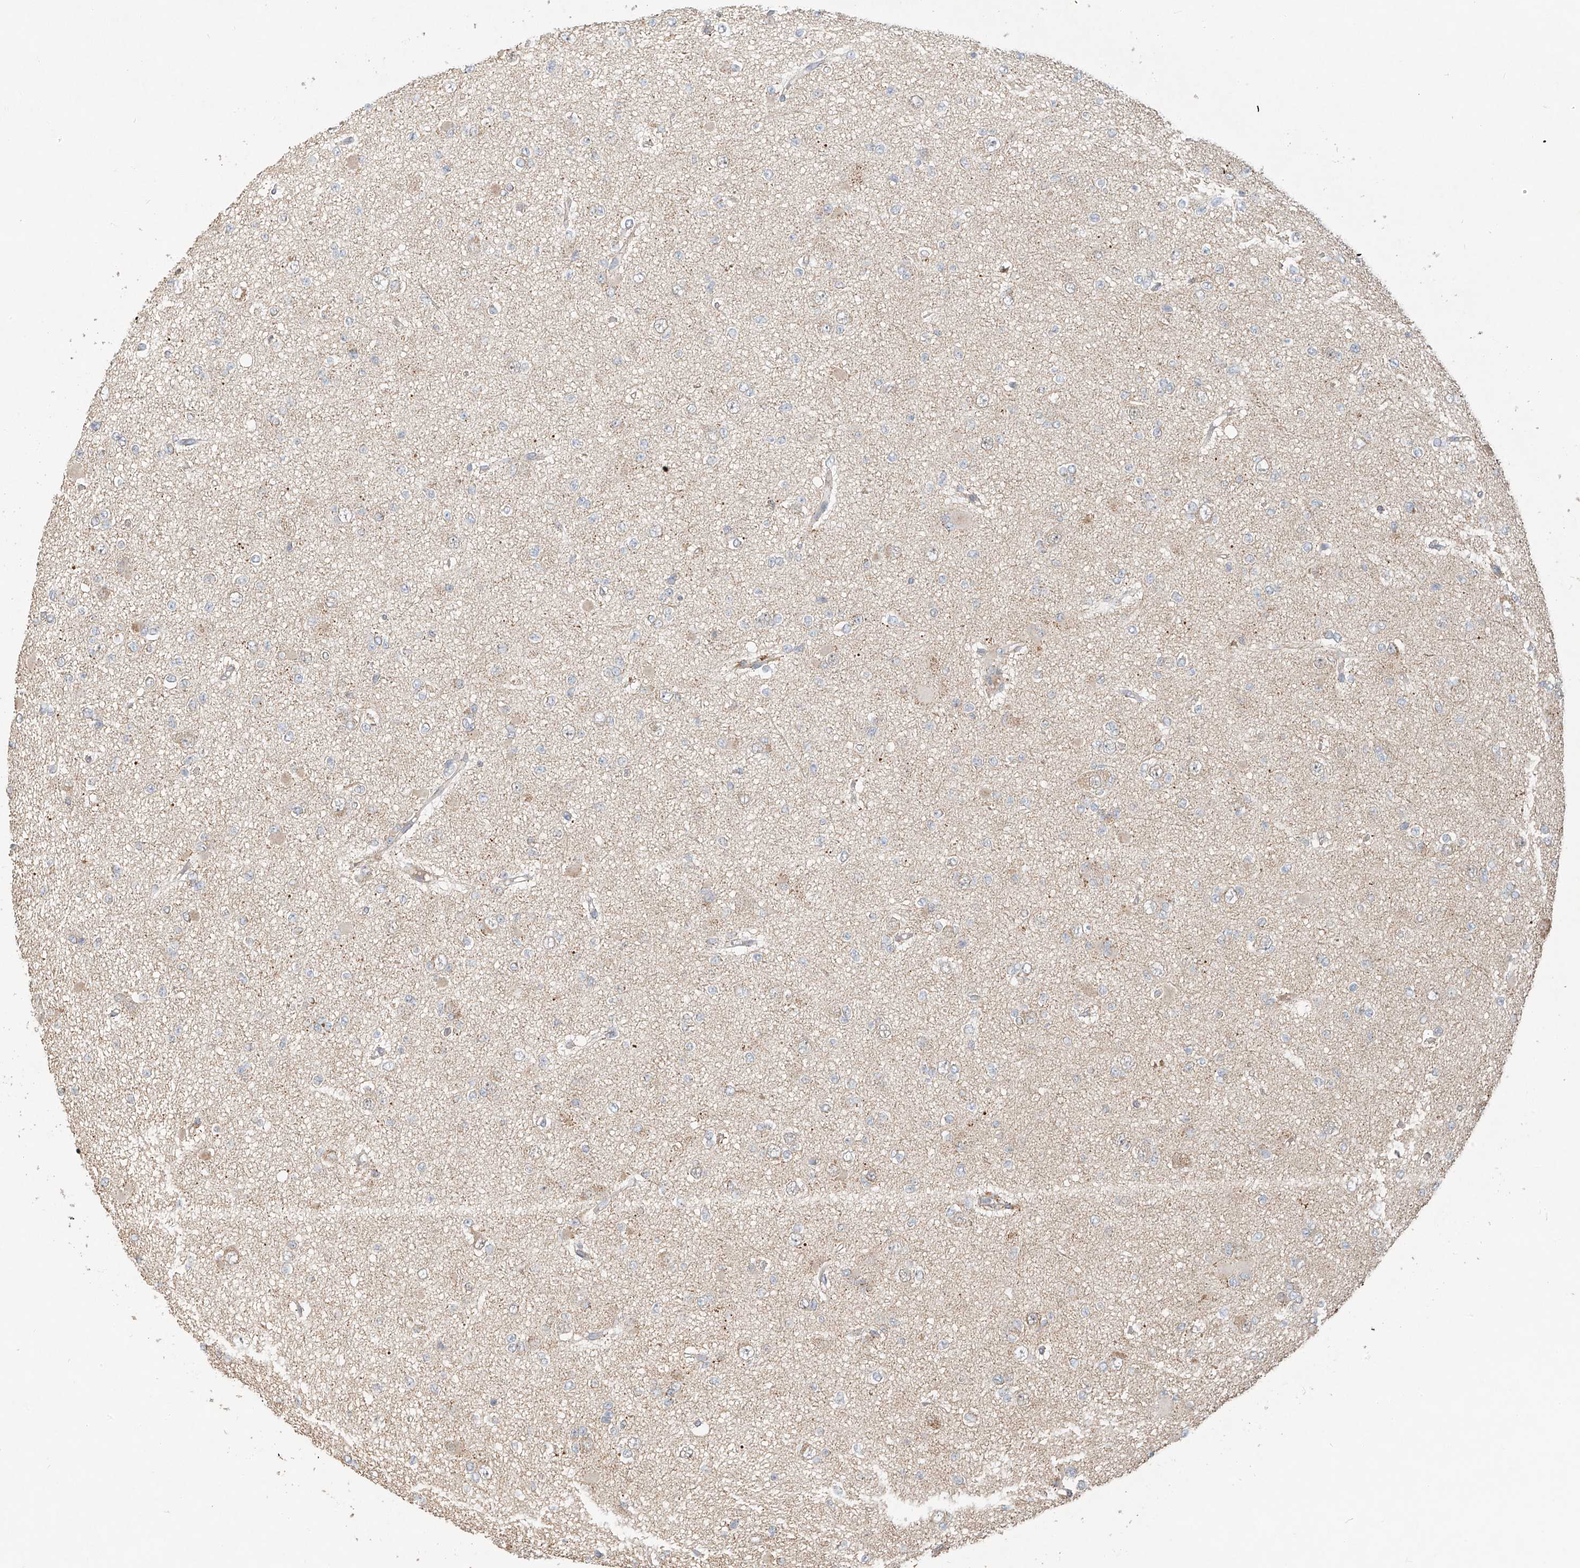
{"staining": {"intensity": "negative", "quantity": "none", "location": "none"}, "tissue": "glioma", "cell_type": "Tumor cells", "image_type": "cancer", "snomed": [{"axis": "morphology", "description": "Glioma, malignant, Low grade"}, {"axis": "topography", "description": "Brain"}], "caption": "Tumor cells show no significant staining in malignant low-grade glioma.", "gene": "TMEM61", "patient": {"sex": "female", "age": 22}}